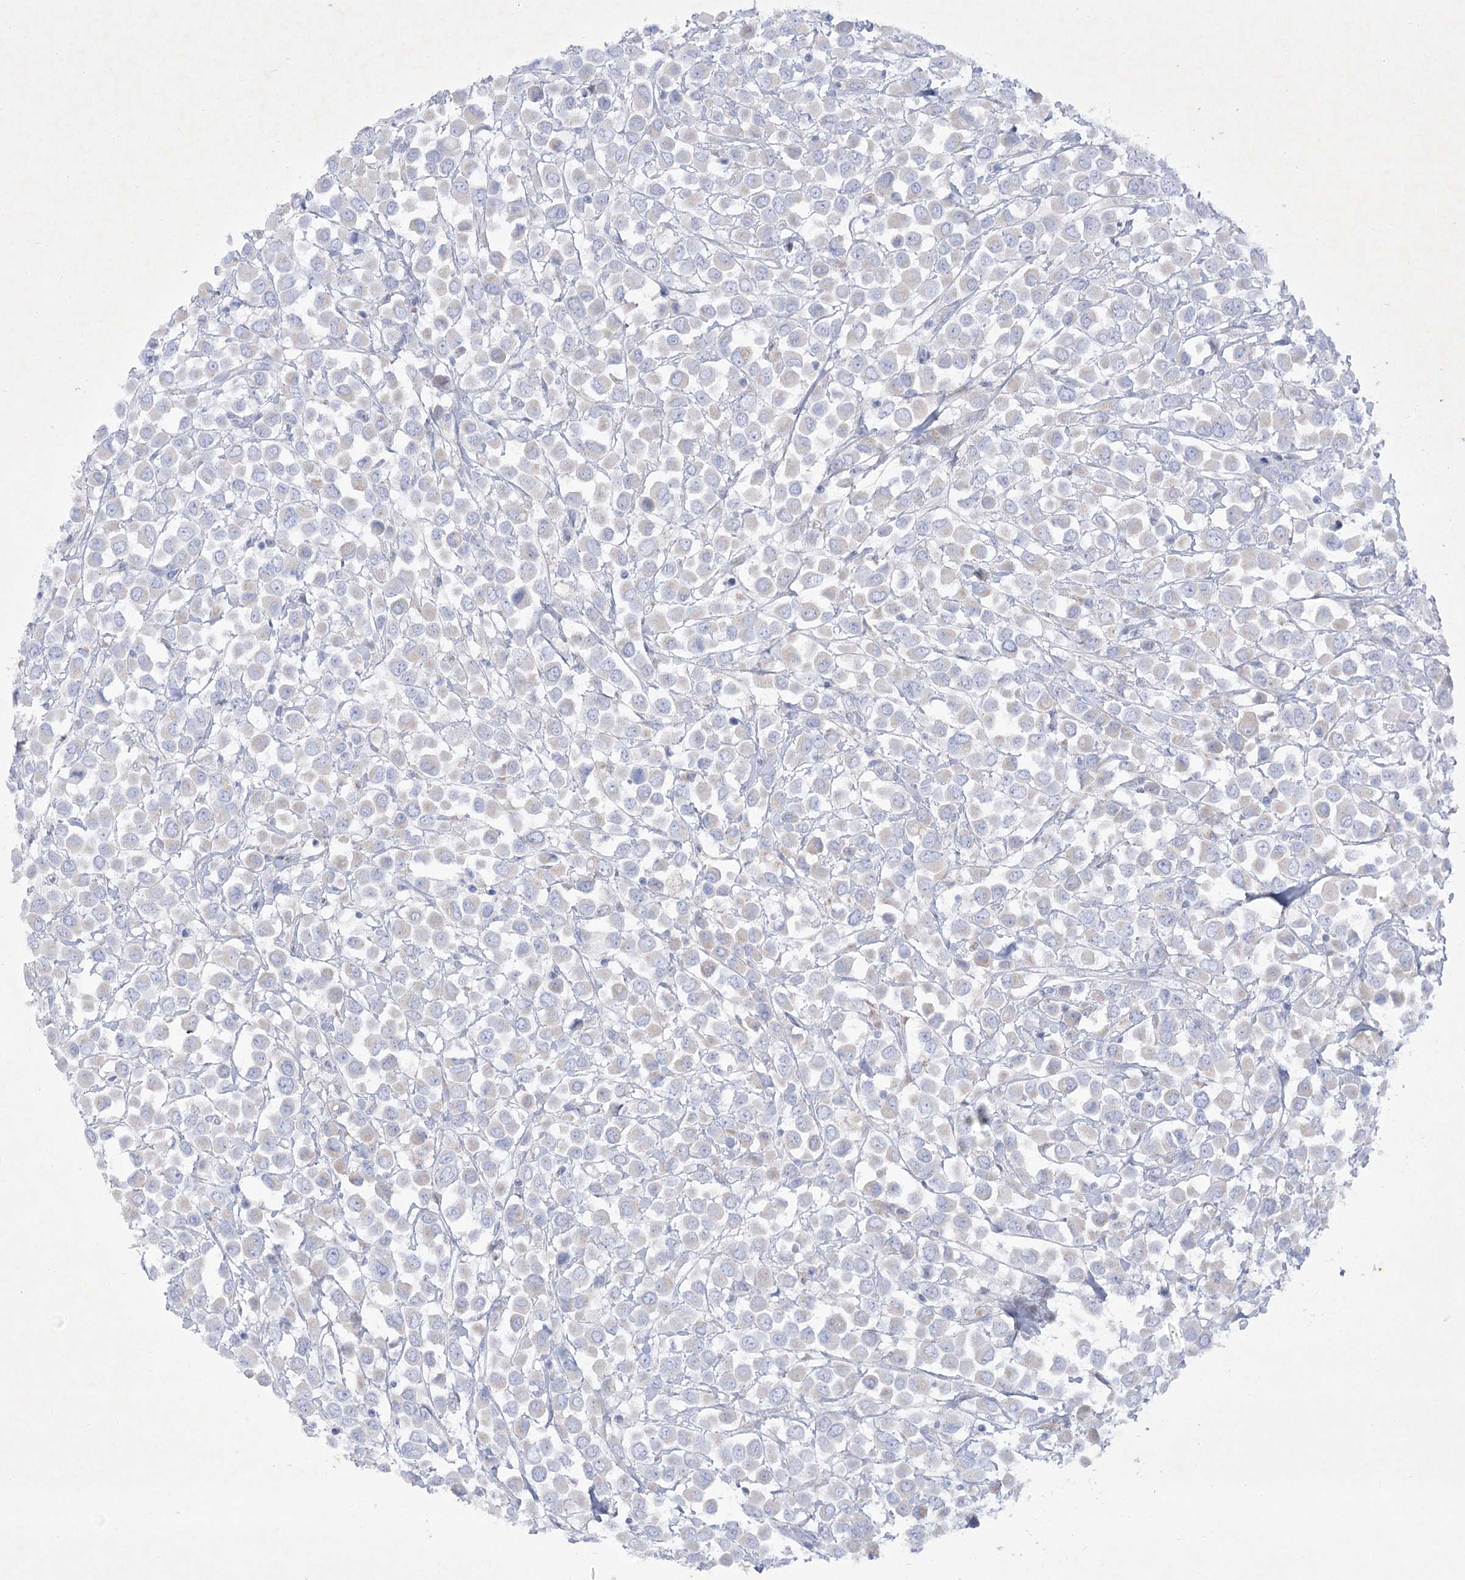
{"staining": {"intensity": "negative", "quantity": "none", "location": "none"}, "tissue": "breast cancer", "cell_type": "Tumor cells", "image_type": "cancer", "snomed": [{"axis": "morphology", "description": "Duct carcinoma"}, {"axis": "topography", "description": "Breast"}], "caption": "Immunohistochemistry (IHC) micrograph of neoplastic tissue: breast cancer stained with DAB (3,3'-diaminobenzidine) demonstrates no significant protein staining in tumor cells.", "gene": "GBF1", "patient": {"sex": "female", "age": 61}}